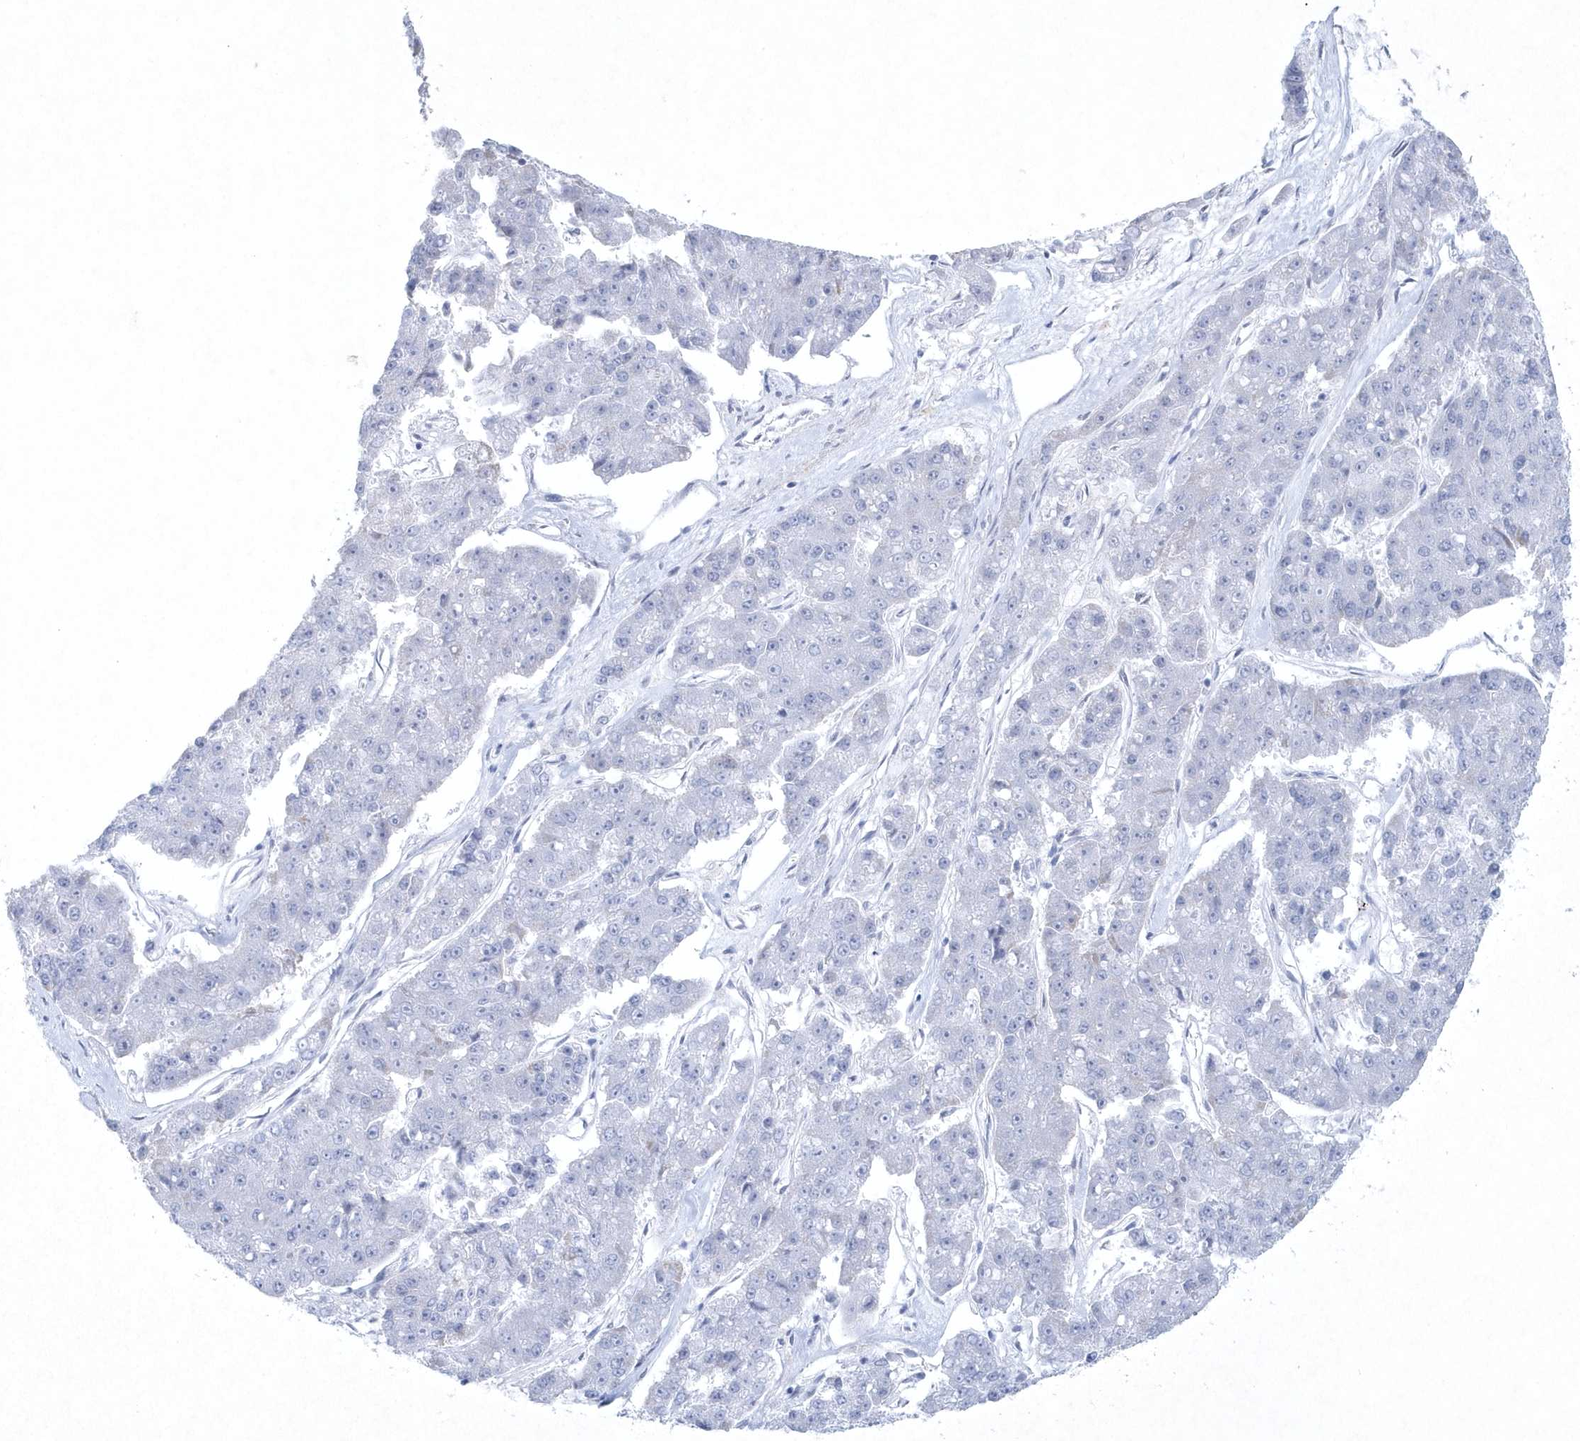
{"staining": {"intensity": "negative", "quantity": "none", "location": "none"}, "tissue": "pancreatic cancer", "cell_type": "Tumor cells", "image_type": "cancer", "snomed": [{"axis": "morphology", "description": "Adenocarcinoma, NOS"}, {"axis": "topography", "description": "Pancreas"}], "caption": "High magnification brightfield microscopy of pancreatic adenocarcinoma stained with DAB (3,3'-diaminobenzidine) (brown) and counterstained with hematoxylin (blue): tumor cells show no significant positivity.", "gene": "DCLRE1A", "patient": {"sex": "male", "age": 50}}